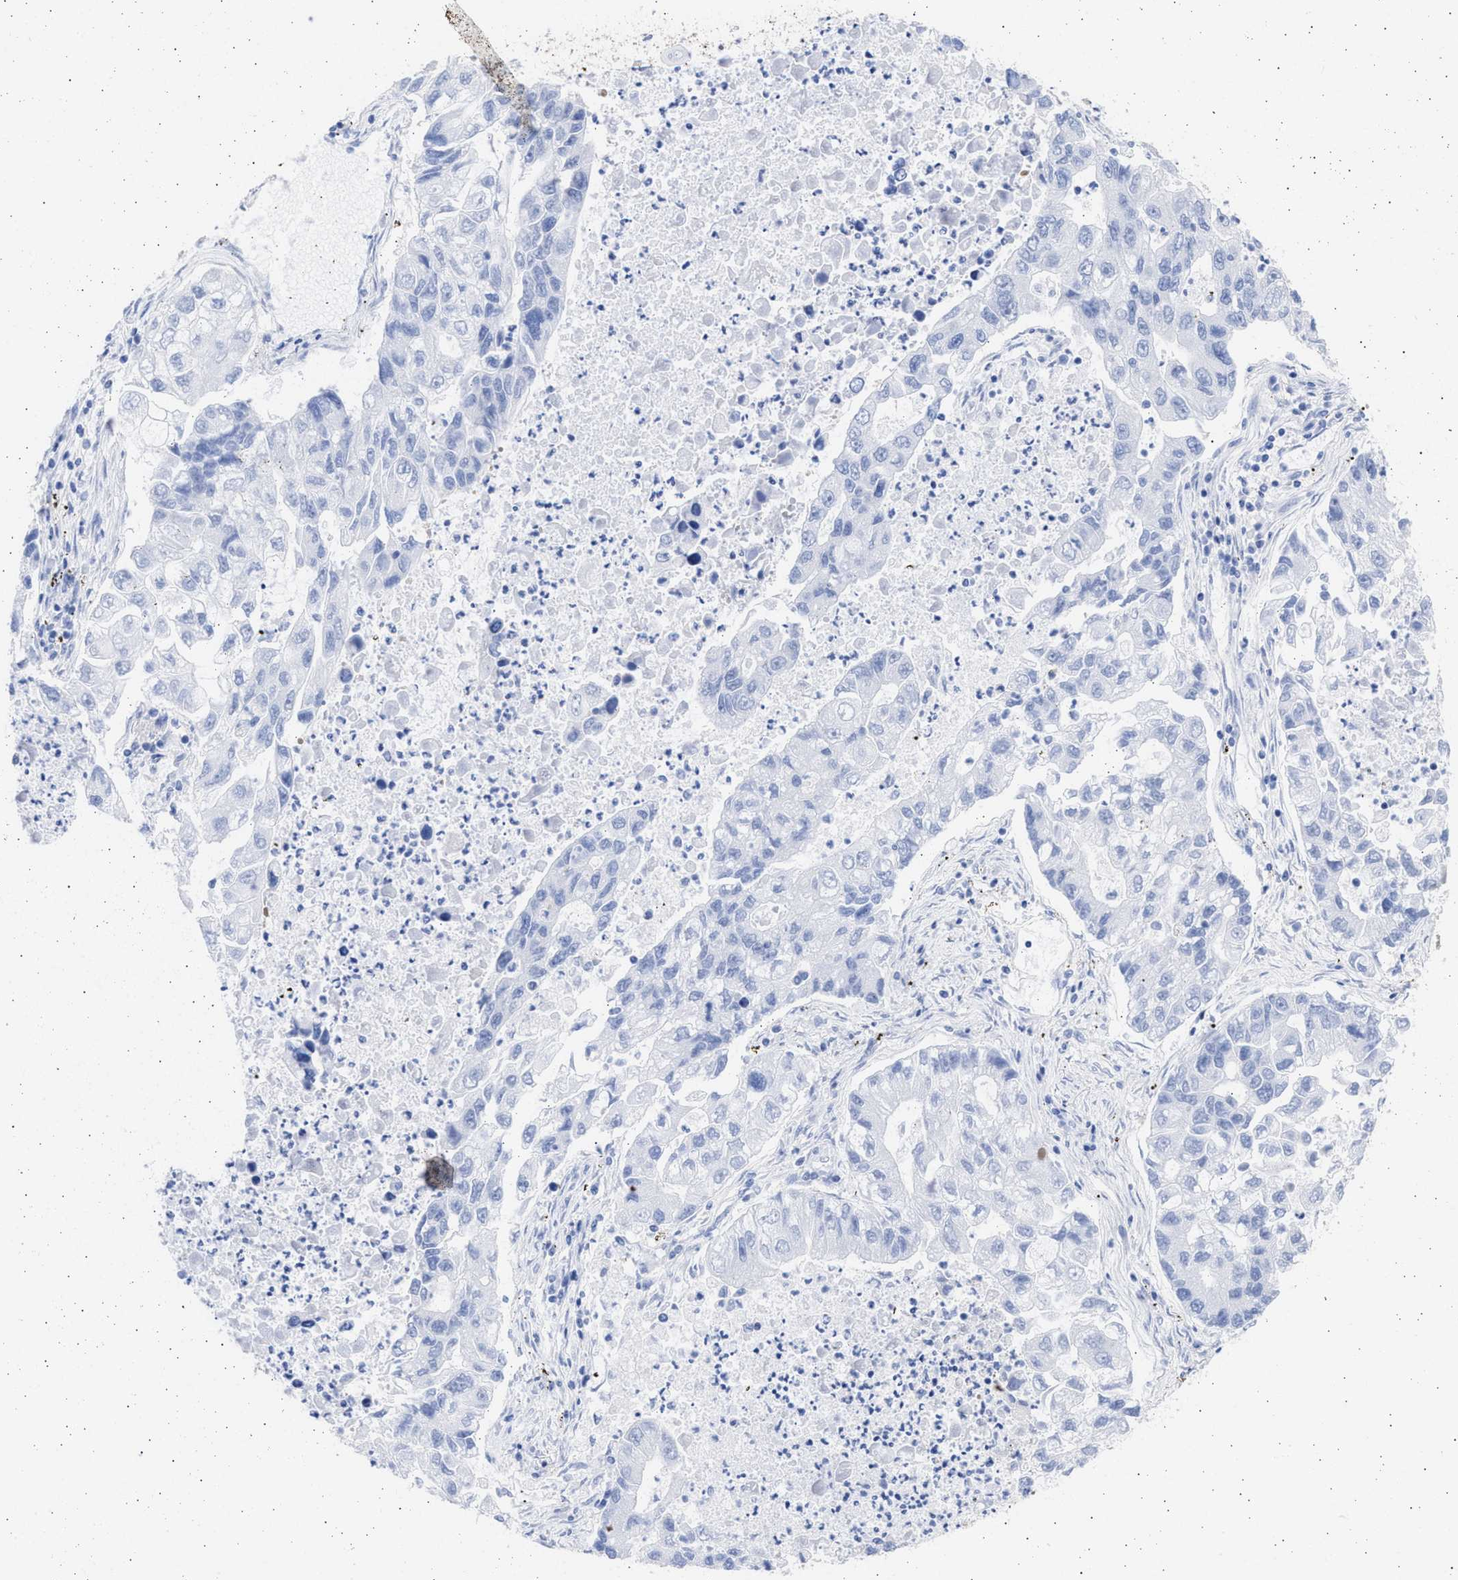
{"staining": {"intensity": "negative", "quantity": "none", "location": "none"}, "tissue": "lung cancer", "cell_type": "Tumor cells", "image_type": "cancer", "snomed": [{"axis": "morphology", "description": "Adenocarcinoma, NOS"}, {"axis": "topography", "description": "Lung"}], "caption": "Adenocarcinoma (lung) stained for a protein using immunohistochemistry shows no expression tumor cells.", "gene": "ALDOC", "patient": {"sex": "female", "age": 51}}